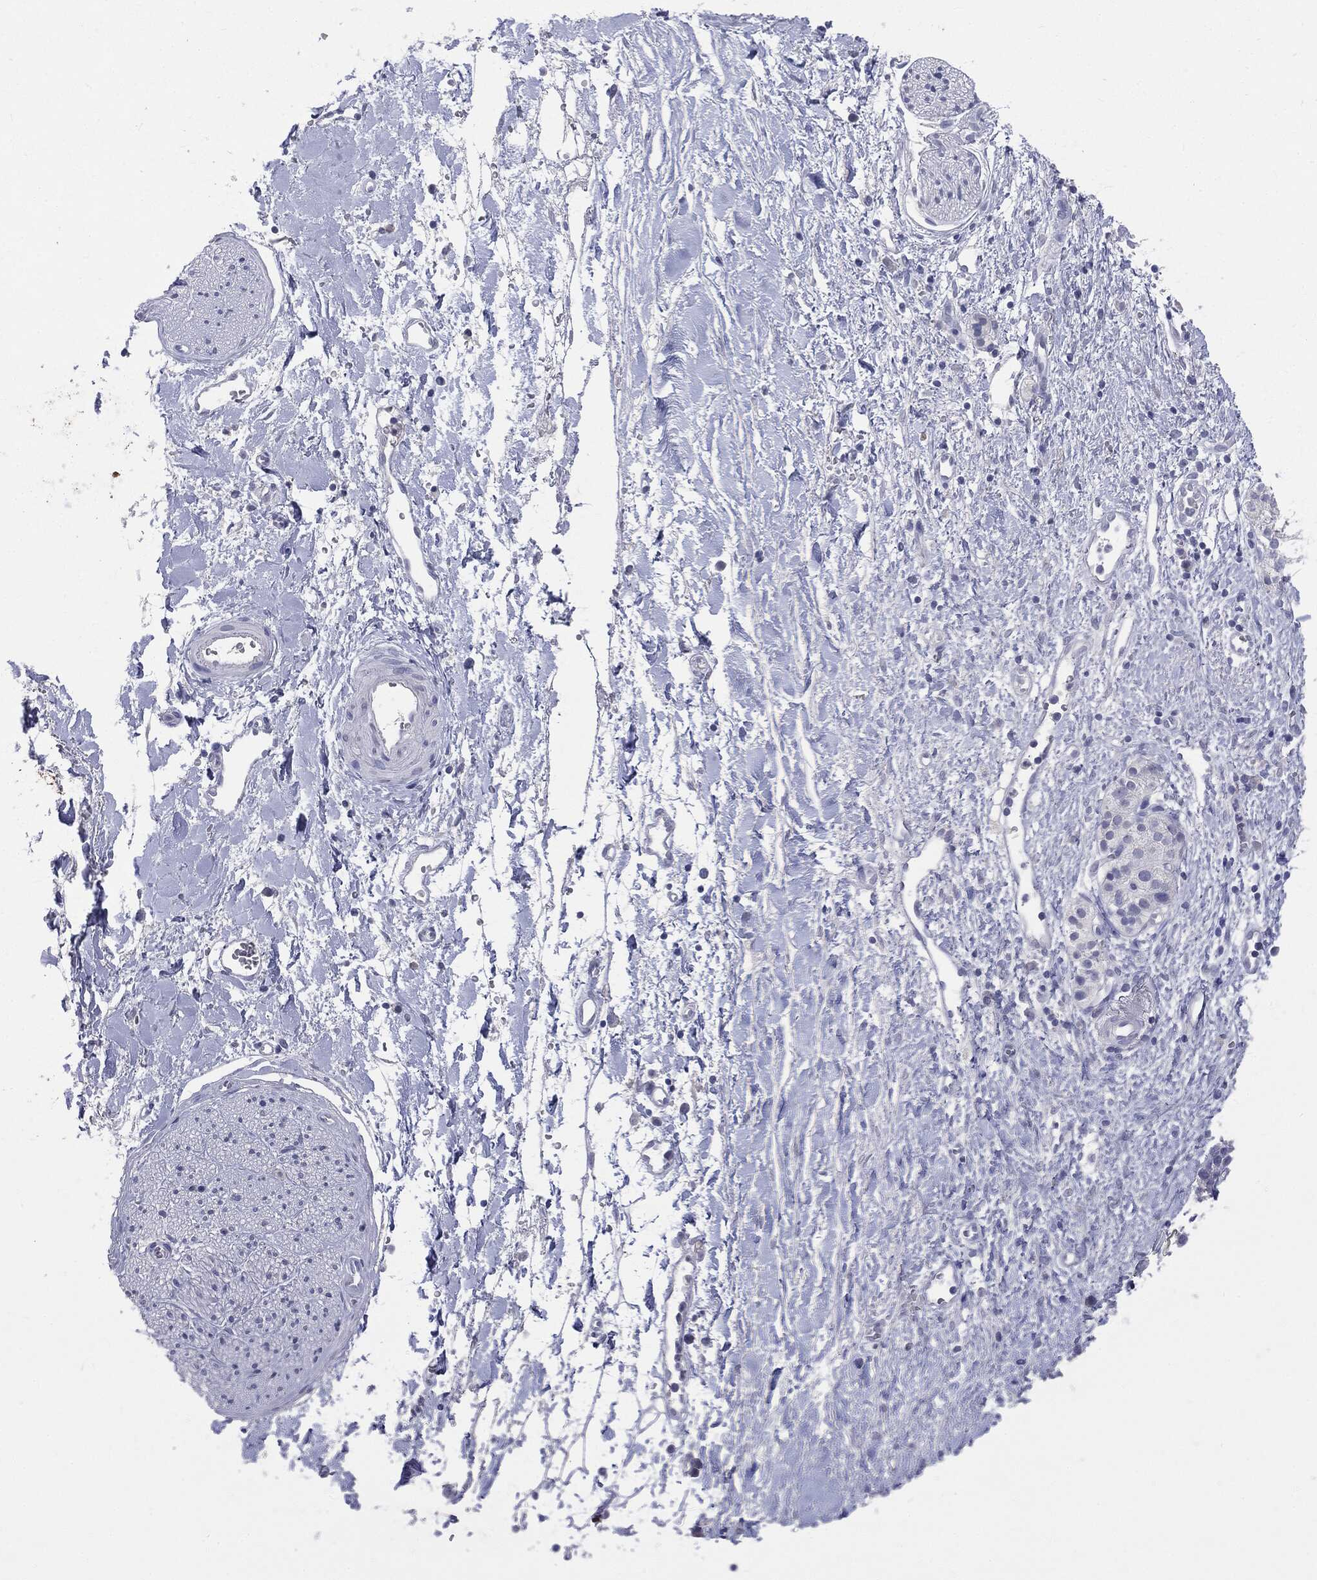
{"staining": {"intensity": "negative", "quantity": "none", "location": "none"}, "tissue": "soft tissue", "cell_type": "Fibroblasts", "image_type": "normal", "snomed": [{"axis": "morphology", "description": "Normal tissue, NOS"}, {"axis": "morphology", "description": "Adenocarcinoma, NOS"}, {"axis": "topography", "description": "Pancreas"}, {"axis": "topography", "description": "Peripheral nerve tissue"}], "caption": "Immunohistochemistry micrograph of normal soft tissue stained for a protein (brown), which displays no positivity in fibroblasts. Nuclei are stained in blue.", "gene": "TSHB", "patient": {"sex": "male", "age": 61}}